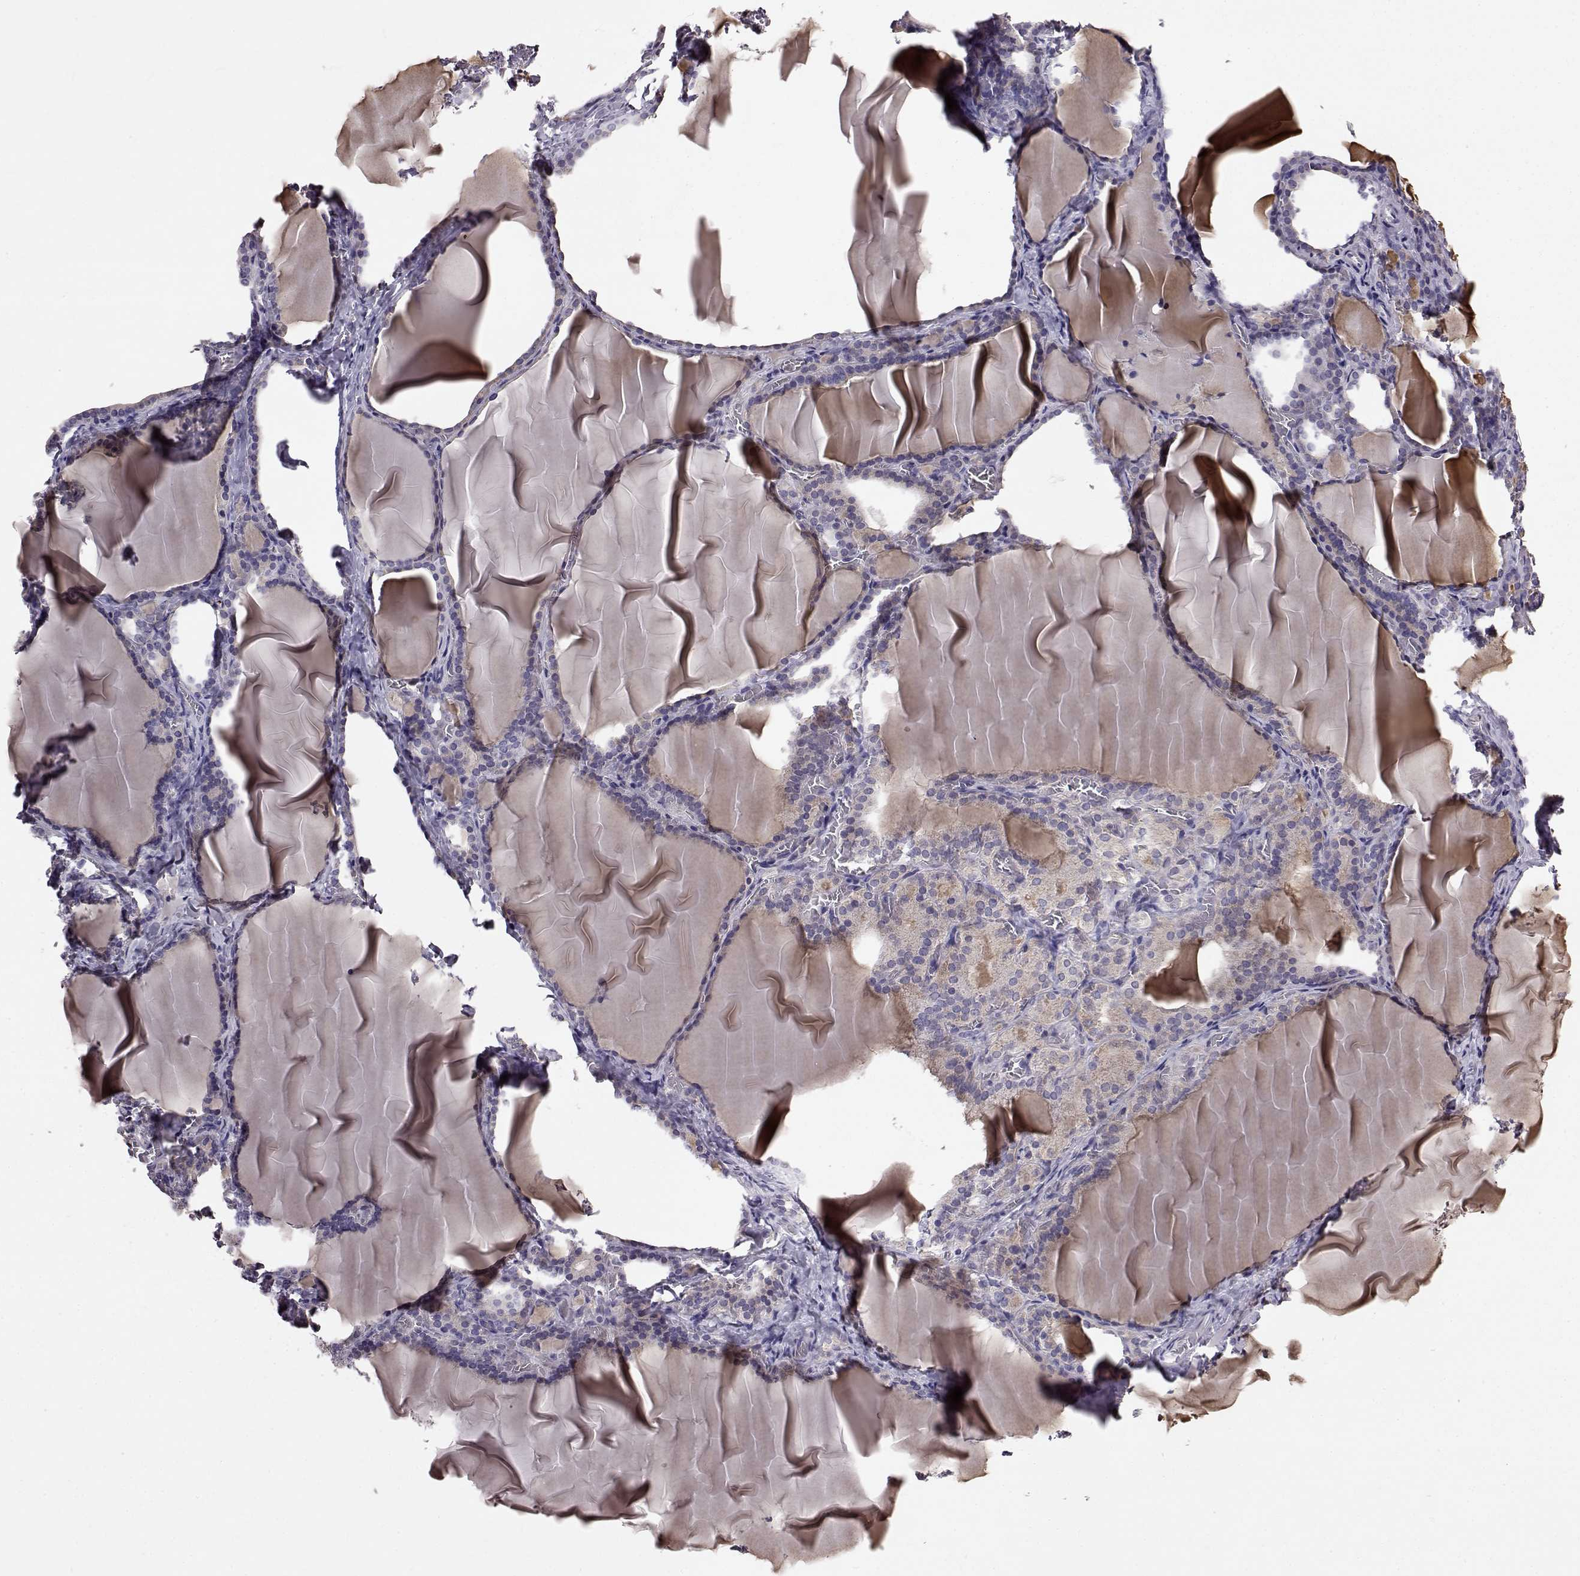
{"staining": {"intensity": "negative", "quantity": "none", "location": "none"}, "tissue": "thyroid gland", "cell_type": "Glandular cells", "image_type": "normal", "snomed": [{"axis": "morphology", "description": "Normal tissue, NOS"}, {"axis": "morphology", "description": "Hyperplasia, NOS"}, {"axis": "topography", "description": "Thyroid gland"}], "caption": "IHC histopathology image of benign thyroid gland stained for a protein (brown), which shows no staining in glandular cells.", "gene": "ADGRG2", "patient": {"sex": "female", "age": 27}}